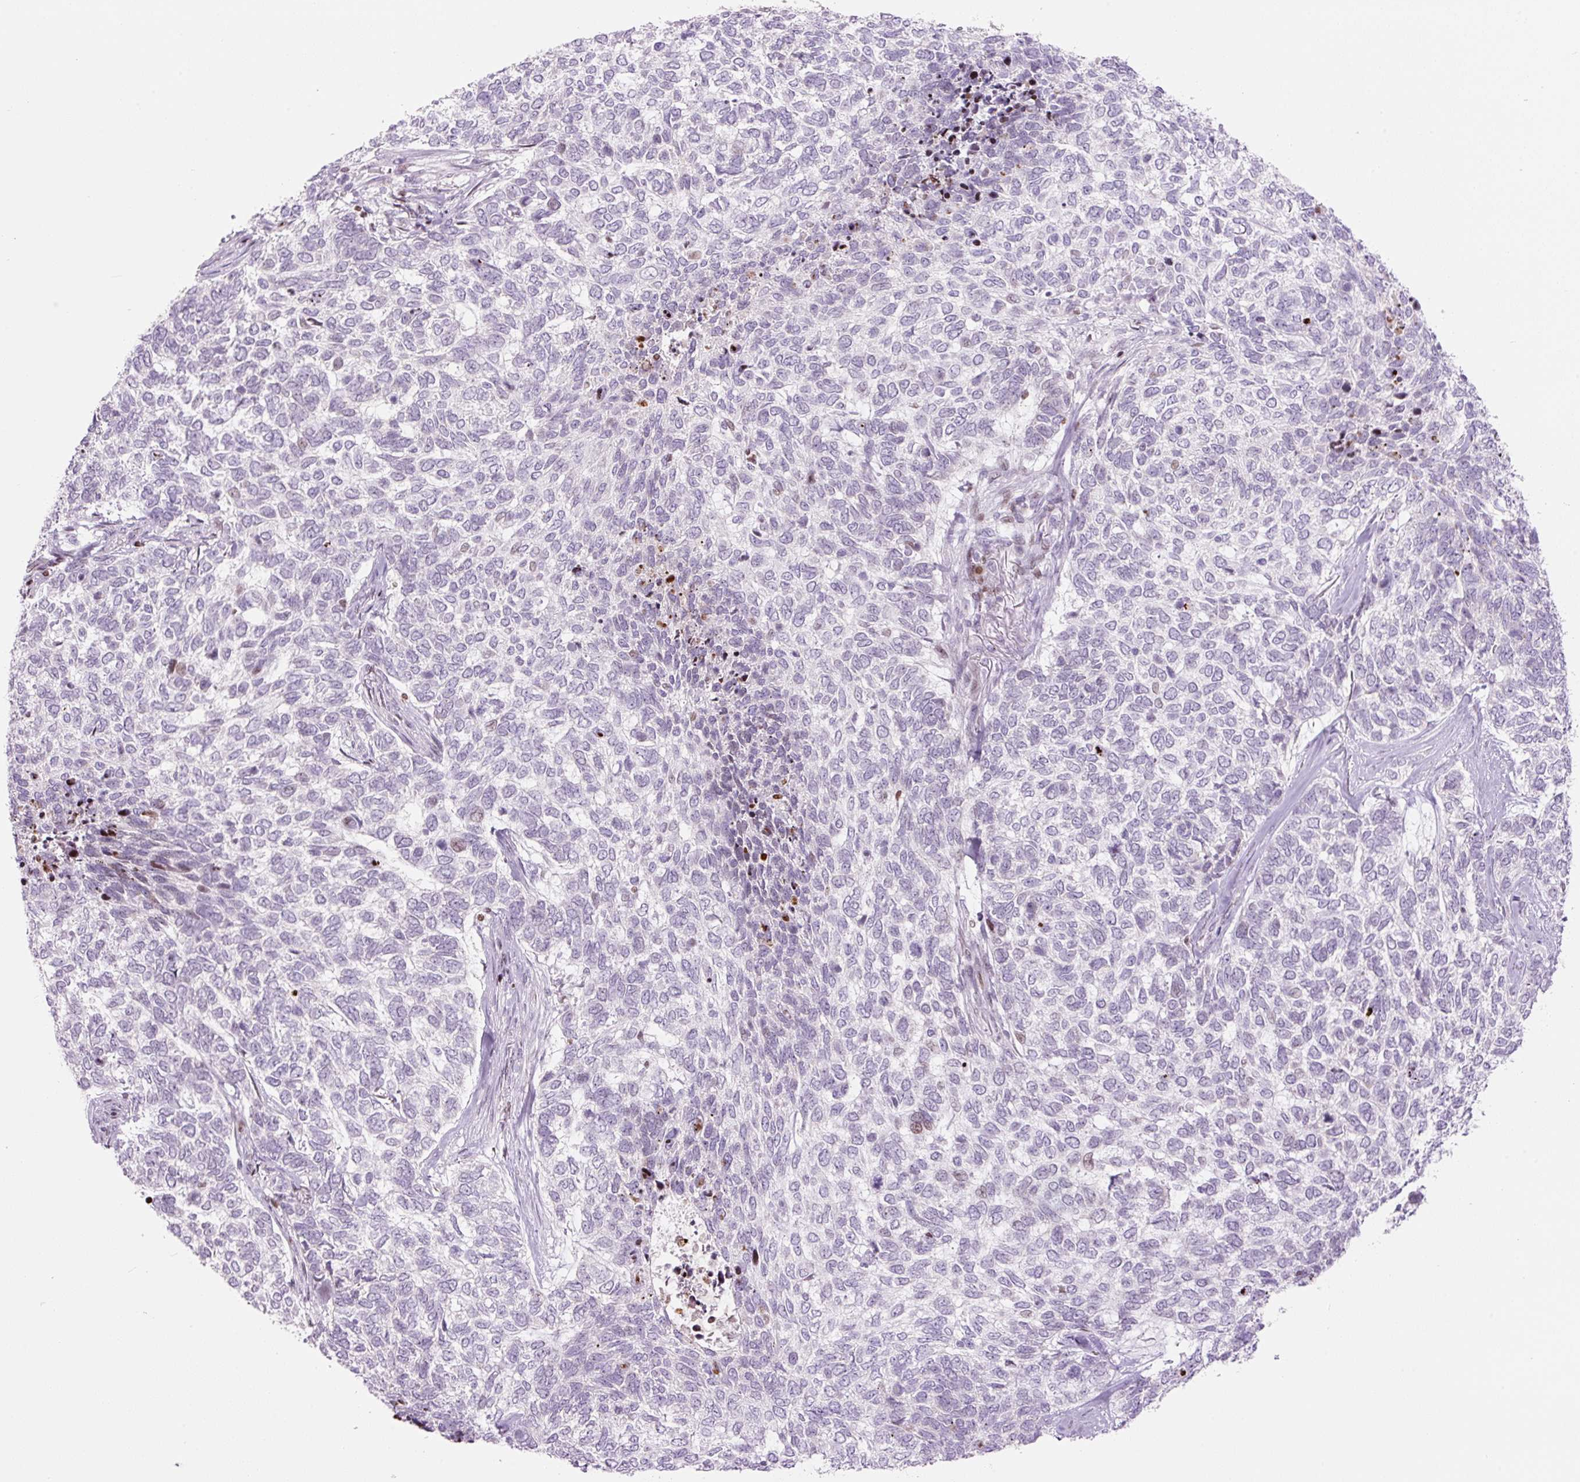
{"staining": {"intensity": "negative", "quantity": "none", "location": "none"}, "tissue": "skin cancer", "cell_type": "Tumor cells", "image_type": "cancer", "snomed": [{"axis": "morphology", "description": "Basal cell carcinoma"}, {"axis": "topography", "description": "Skin"}], "caption": "Tumor cells are negative for brown protein staining in skin cancer (basal cell carcinoma). The staining was performed using DAB to visualize the protein expression in brown, while the nuclei were stained in blue with hematoxylin (Magnification: 20x).", "gene": "TMEM177", "patient": {"sex": "female", "age": 65}}